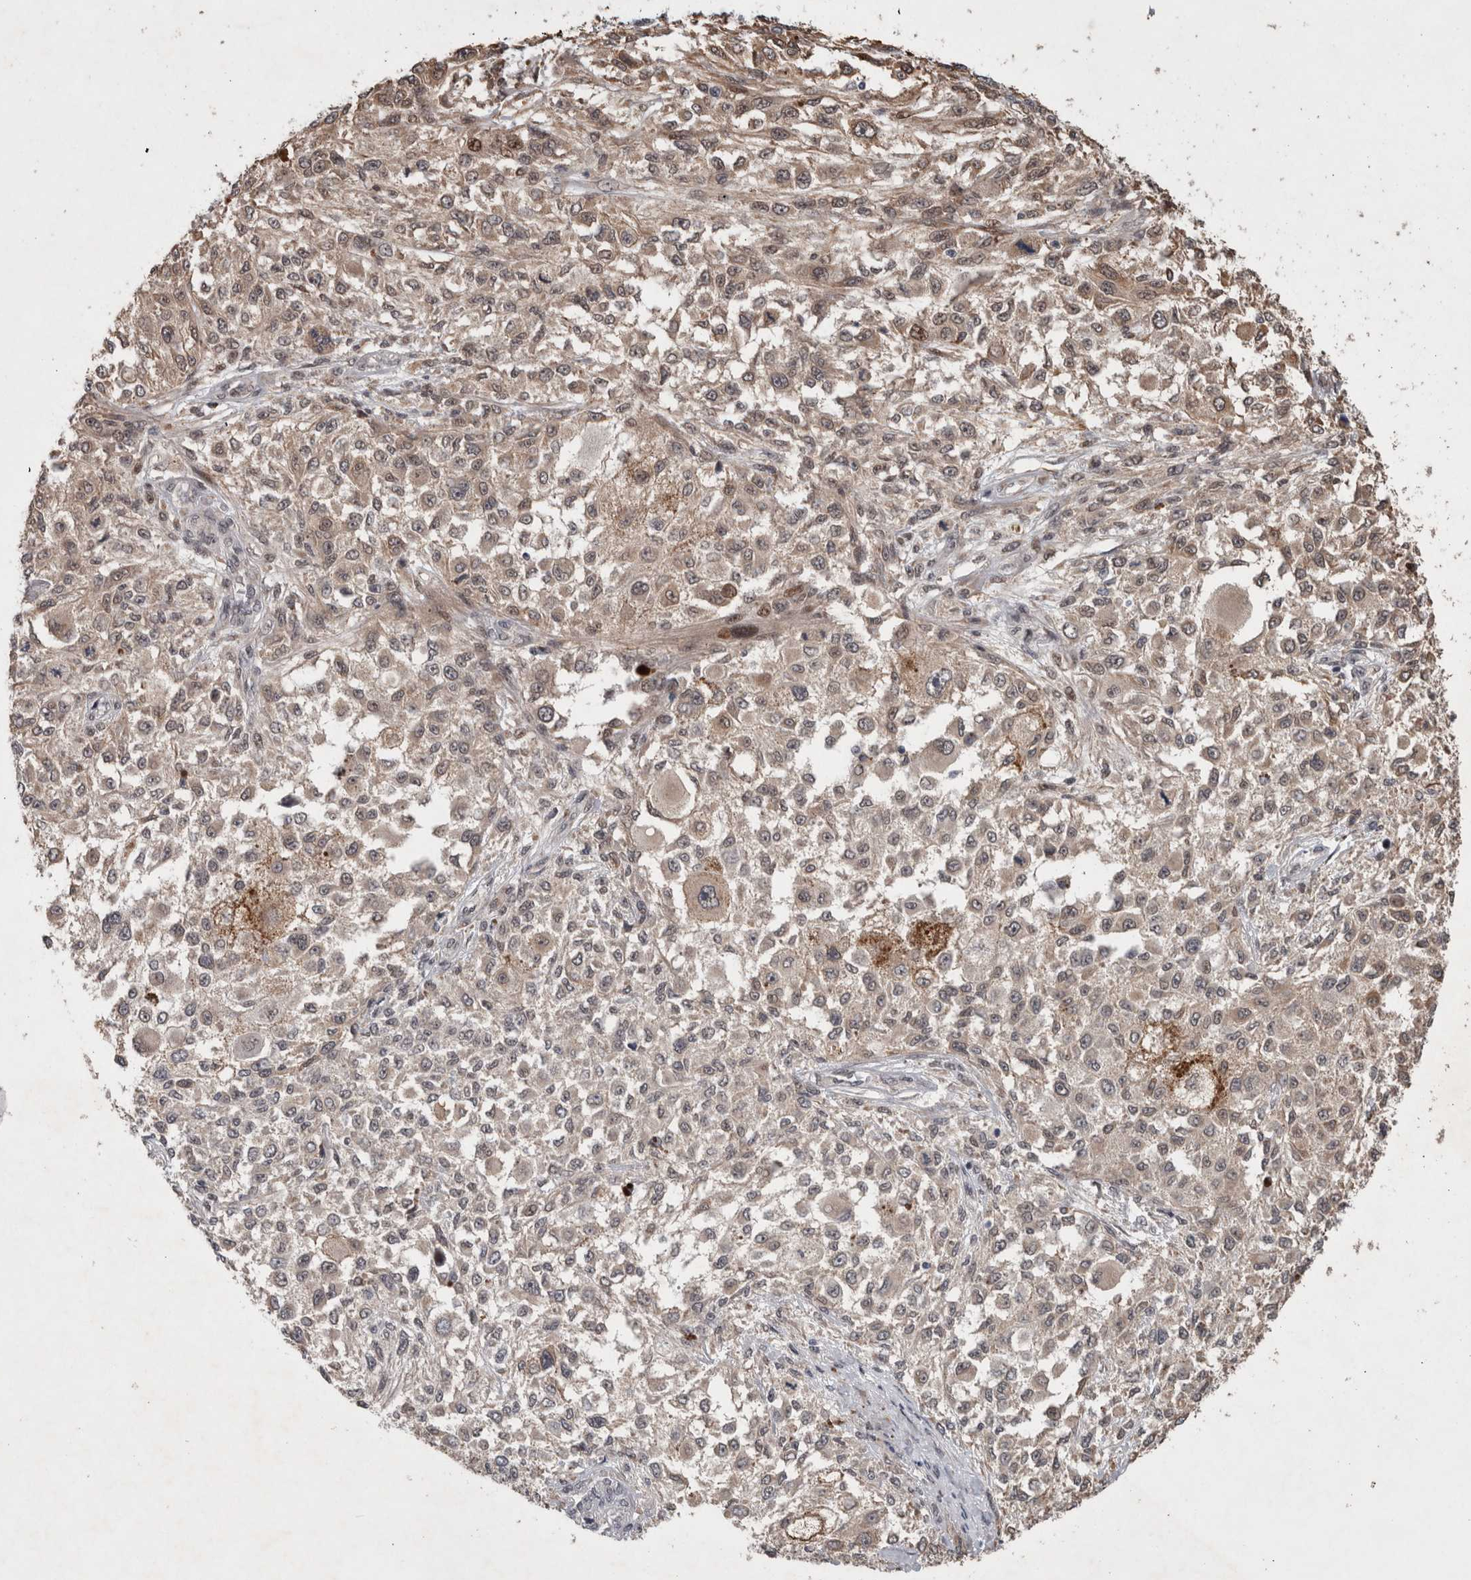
{"staining": {"intensity": "weak", "quantity": "25%-75%", "location": "cytoplasmic/membranous"}, "tissue": "melanoma", "cell_type": "Tumor cells", "image_type": "cancer", "snomed": [{"axis": "morphology", "description": "Necrosis, NOS"}, {"axis": "morphology", "description": "Malignant melanoma, NOS"}, {"axis": "topography", "description": "Skin"}], "caption": "DAB (3,3'-diaminobenzidine) immunohistochemical staining of malignant melanoma demonstrates weak cytoplasmic/membranous protein expression in about 25%-75% of tumor cells.", "gene": "GIMAP6", "patient": {"sex": "female", "age": 87}}